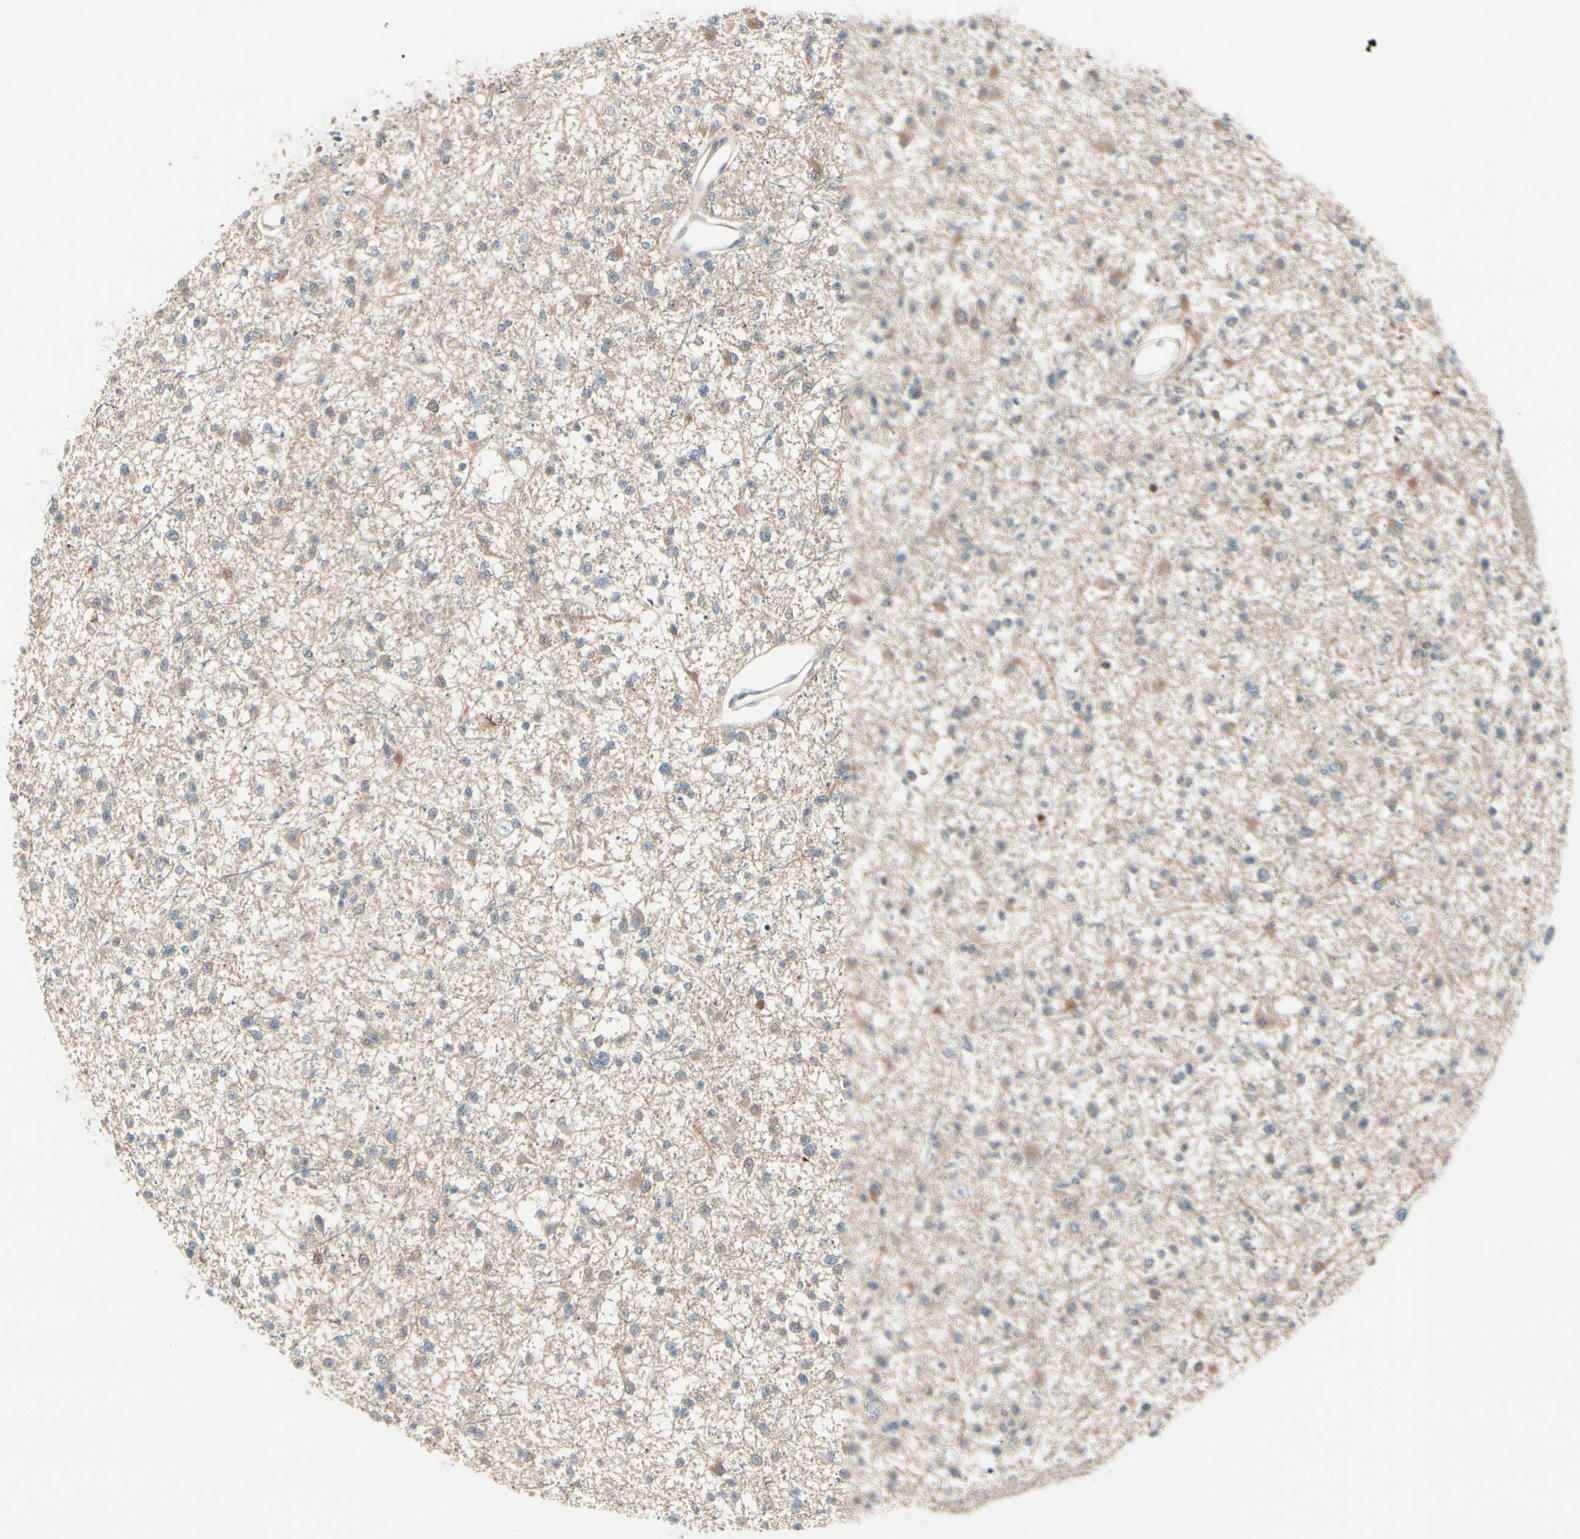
{"staining": {"intensity": "weak", "quantity": ">75%", "location": "cytoplasmic/membranous"}, "tissue": "glioma", "cell_type": "Tumor cells", "image_type": "cancer", "snomed": [{"axis": "morphology", "description": "Glioma, malignant, Low grade"}, {"axis": "topography", "description": "Brain"}], "caption": "Glioma stained with a protein marker demonstrates weak staining in tumor cells.", "gene": "SLC9A3R1", "patient": {"sex": "female", "age": 22}}